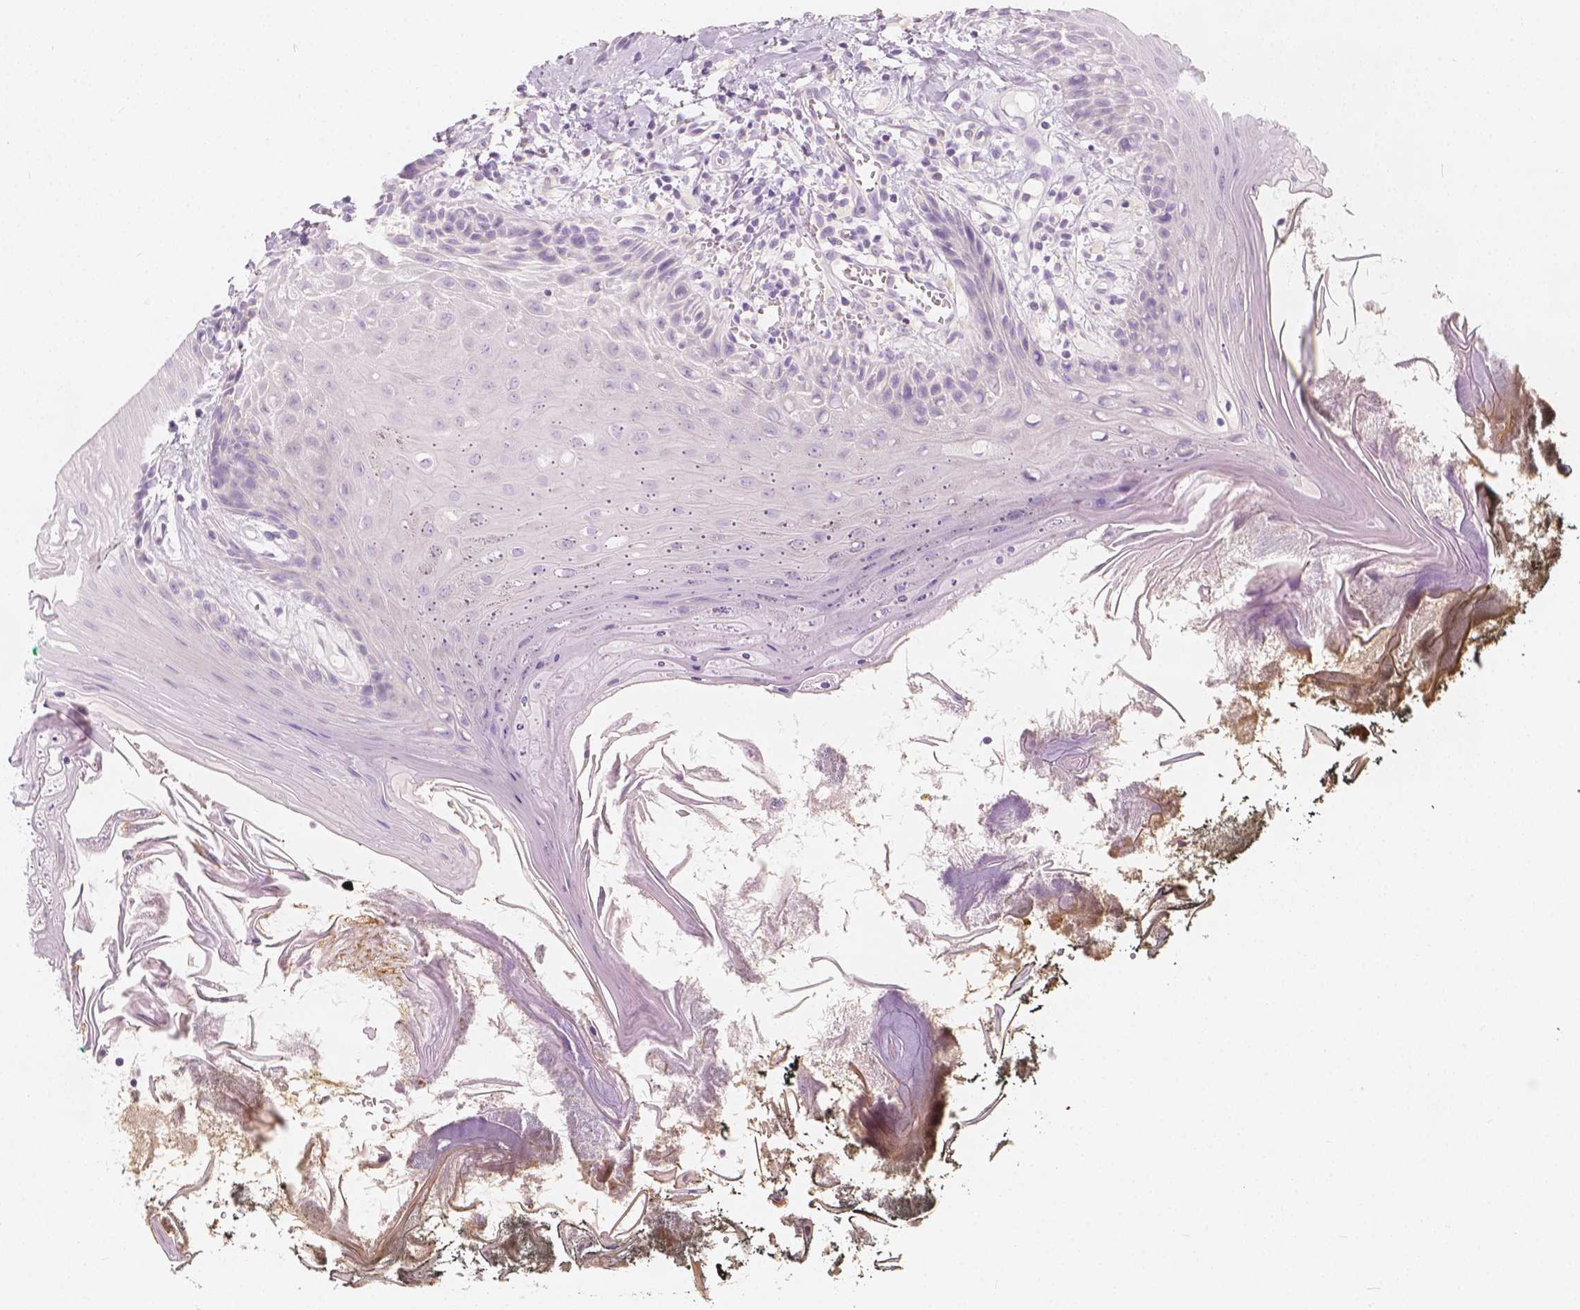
{"staining": {"intensity": "negative", "quantity": "none", "location": "none"}, "tissue": "oral mucosa", "cell_type": "Squamous epithelial cells", "image_type": "normal", "snomed": [{"axis": "morphology", "description": "Normal tissue, NOS"}, {"axis": "topography", "description": "Oral tissue"}], "caption": "Immunohistochemistry photomicrograph of unremarkable oral mucosa: oral mucosa stained with DAB (3,3'-diaminobenzidine) shows no significant protein positivity in squamous epithelial cells.", "gene": "RBFOX1", "patient": {"sex": "male", "age": 9}}